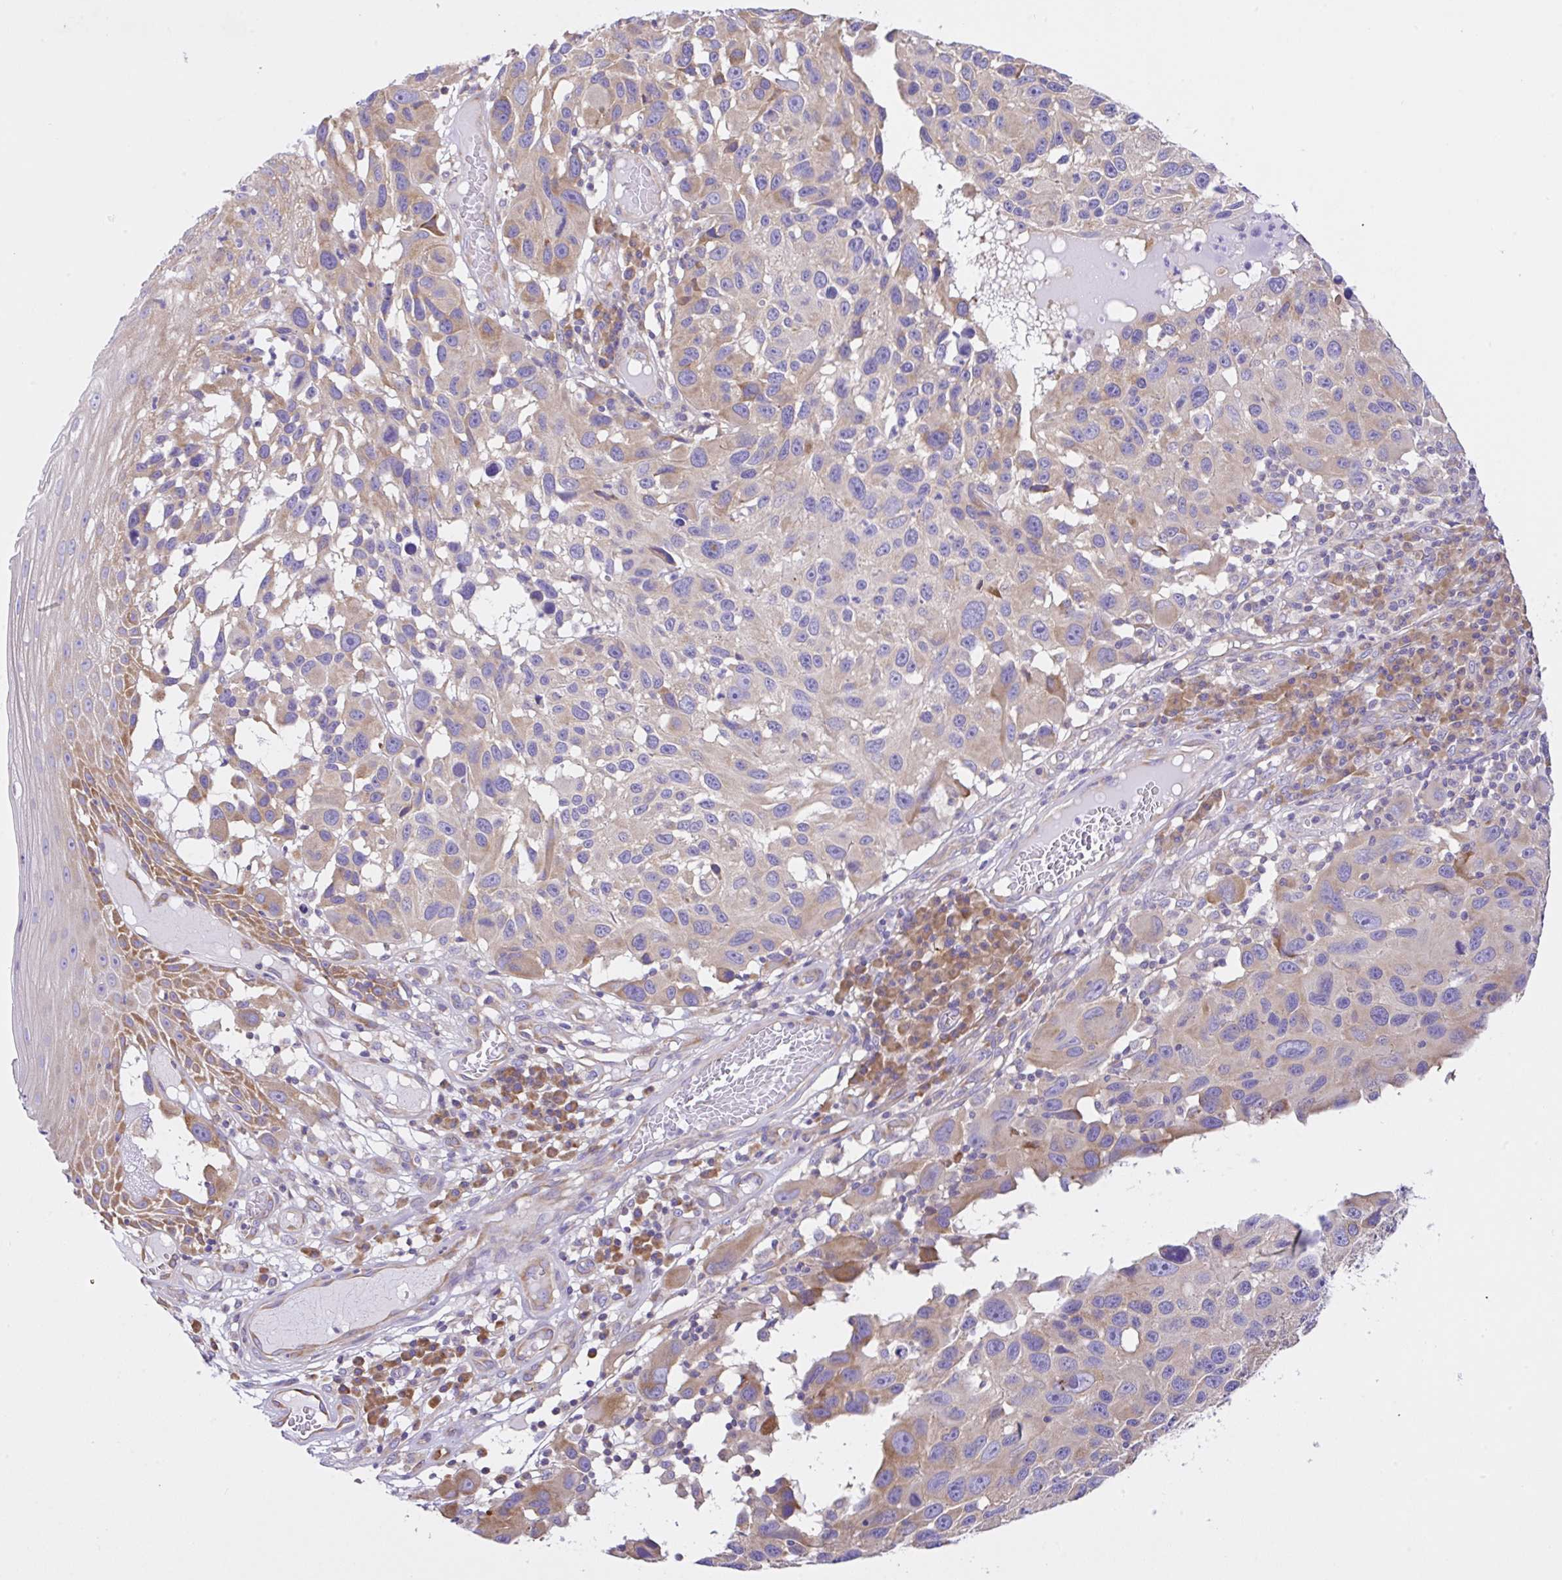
{"staining": {"intensity": "weak", "quantity": "<25%", "location": "cytoplasmic/membranous"}, "tissue": "melanoma", "cell_type": "Tumor cells", "image_type": "cancer", "snomed": [{"axis": "morphology", "description": "Malignant melanoma, NOS"}, {"axis": "topography", "description": "Skin"}], "caption": "This is an immunohistochemistry micrograph of malignant melanoma. There is no positivity in tumor cells.", "gene": "GFPT2", "patient": {"sex": "male", "age": 53}}